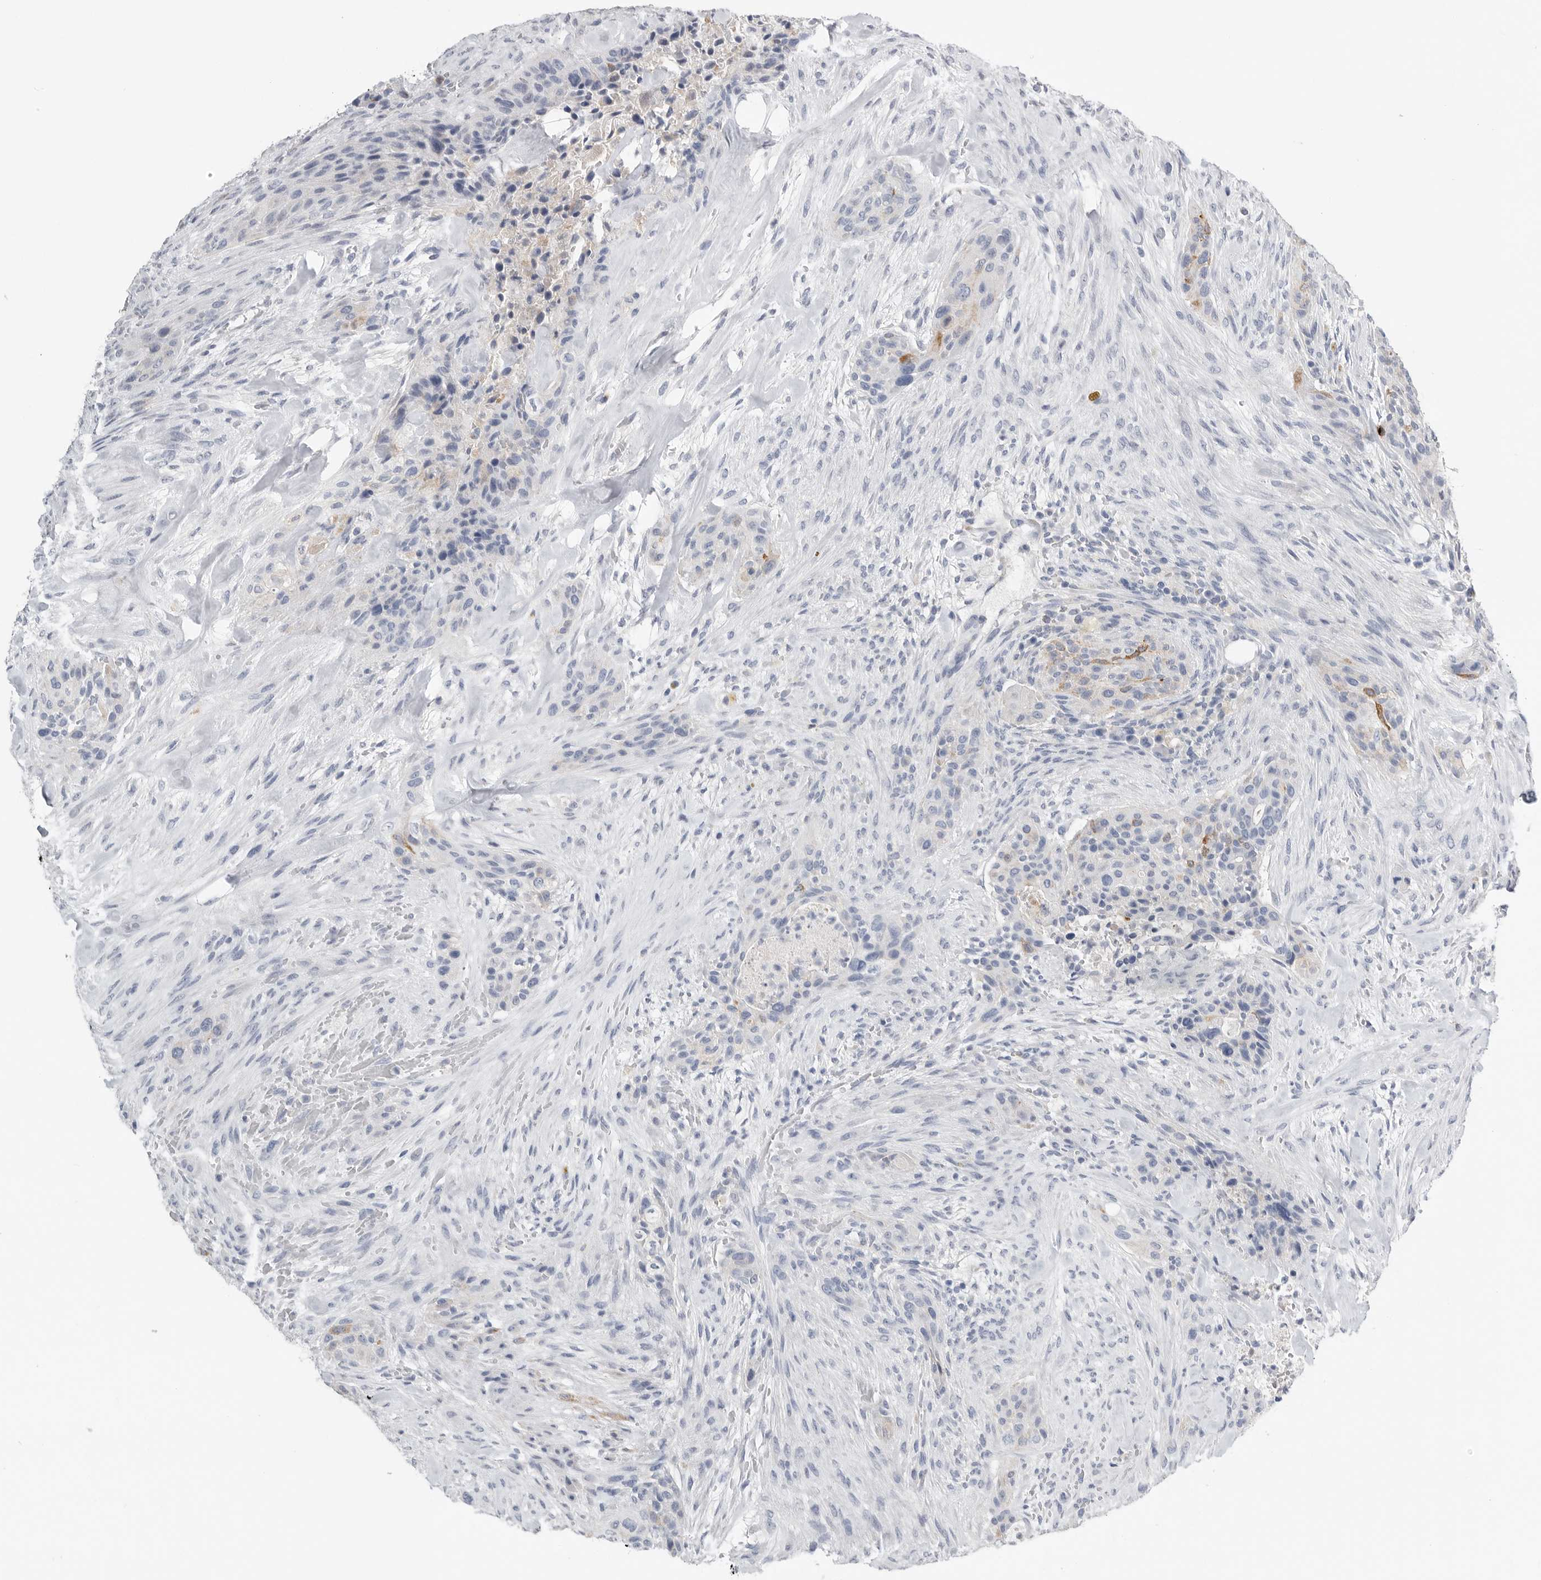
{"staining": {"intensity": "negative", "quantity": "none", "location": "none"}, "tissue": "urothelial cancer", "cell_type": "Tumor cells", "image_type": "cancer", "snomed": [{"axis": "morphology", "description": "Urothelial carcinoma, High grade"}, {"axis": "topography", "description": "Urinary bladder"}], "caption": "Immunohistochemistry image of high-grade urothelial carcinoma stained for a protein (brown), which shows no staining in tumor cells.", "gene": "TIMP1", "patient": {"sex": "male", "age": 35}}